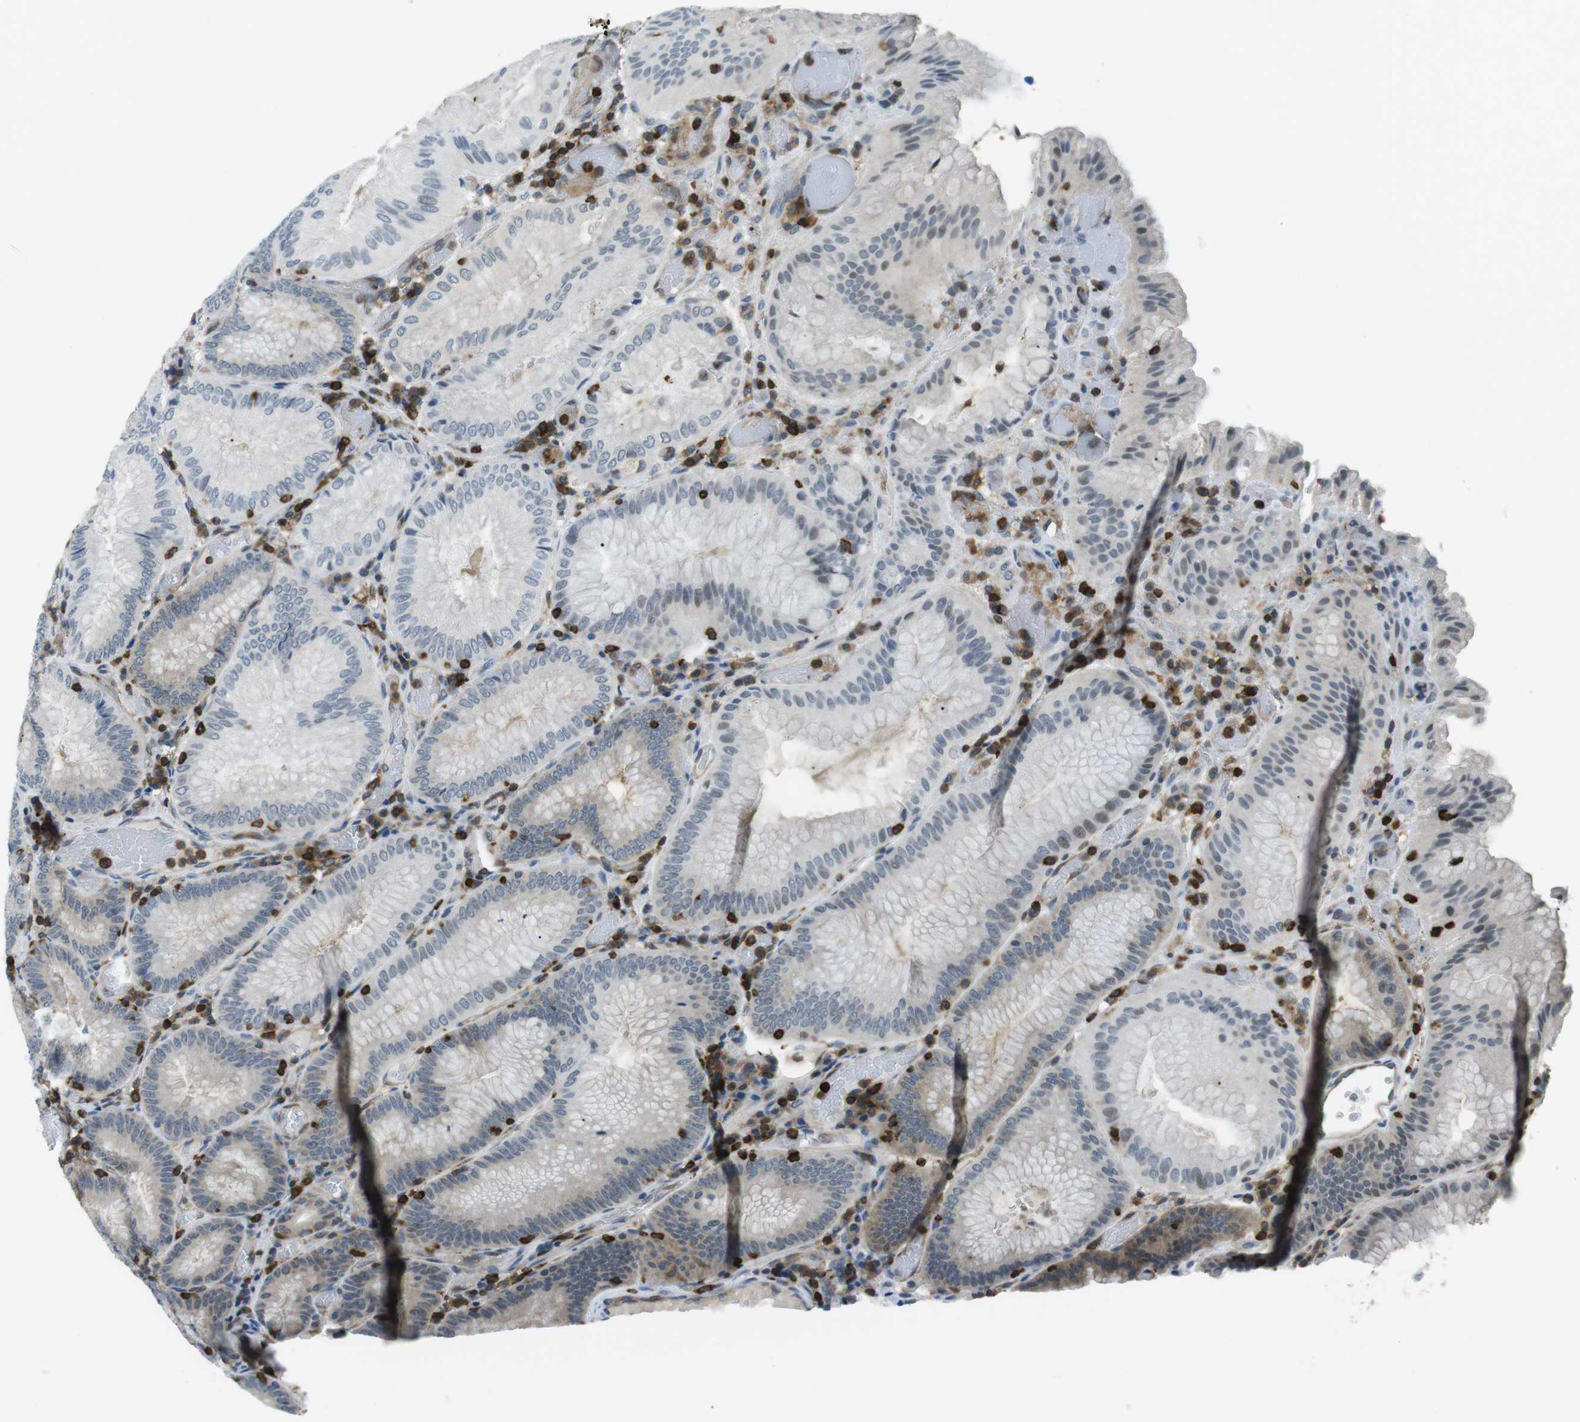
{"staining": {"intensity": "weak", "quantity": "25%-75%", "location": "cytoplasmic/membranous"}, "tissue": "stomach", "cell_type": "Glandular cells", "image_type": "normal", "snomed": [{"axis": "morphology", "description": "Normal tissue, NOS"}, {"axis": "morphology", "description": "Carcinoid, malignant, NOS"}, {"axis": "topography", "description": "Stomach, upper"}], "caption": "High-magnification brightfield microscopy of unremarkable stomach stained with DAB (3,3'-diaminobenzidine) (brown) and counterstained with hematoxylin (blue). glandular cells exhibit weak cytoplasmic/membranous positivity is appreciated in about25%-75% of cells. (Stains: DAB (3,3'-diaminobenzidine) in brown, nuclei in blue, Microscopy: brightfield microscopy at high magnification).", "gene": "STK10", "patient": {"sex": "male", "age": 39}}